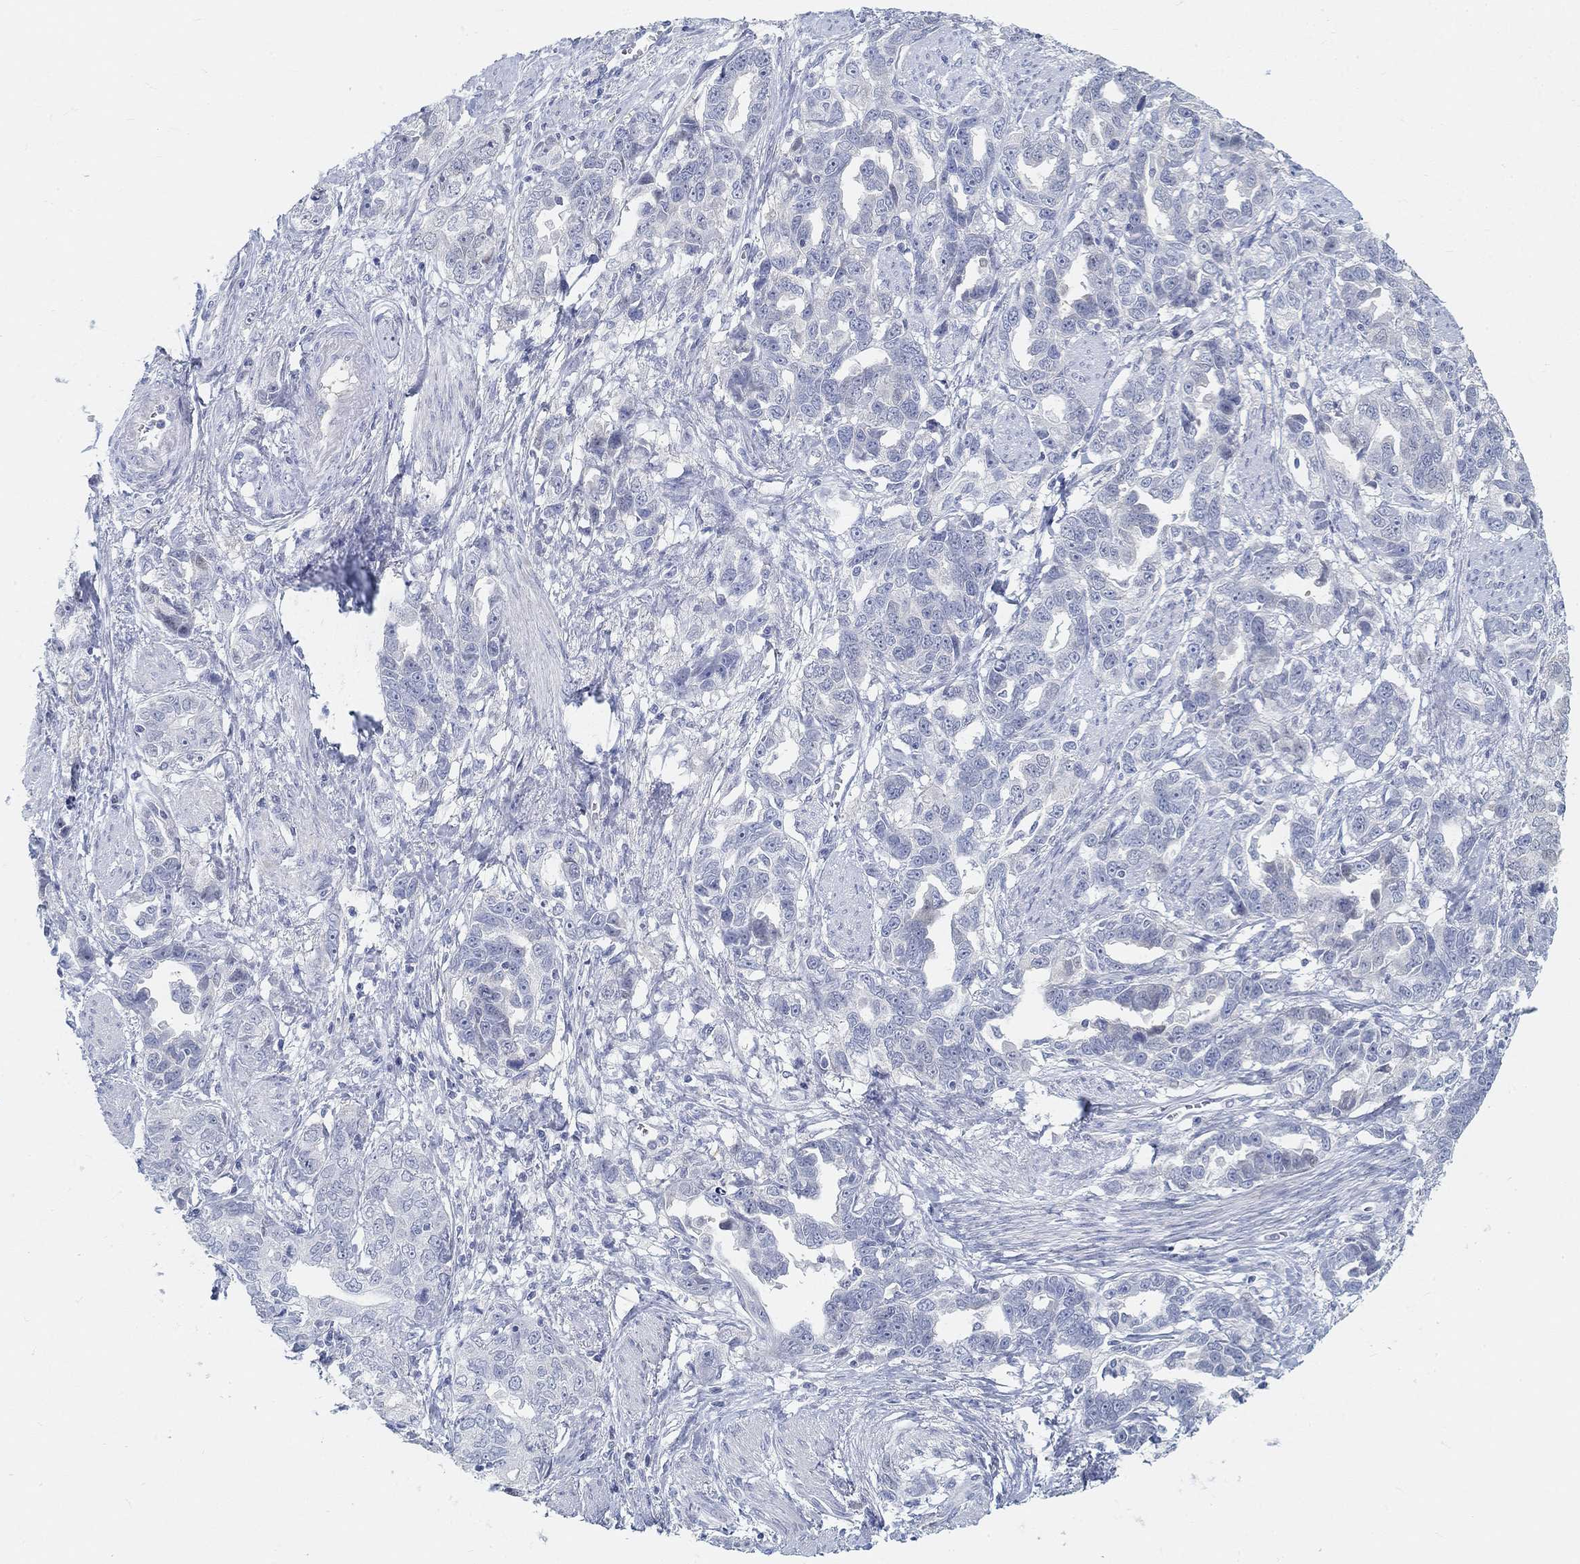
{"staining": {"intensity": "negative", "quantity": "none", "location": "none"}, "tissue": "ovarian cancer", "cell_type": "Tumor cells", "image_type": "cancer", "snomed": [{"axis": "morphology", "description": "Cystadenocarcinoma, serous, NOS"}, {"axis": "topography", "description": "Ovary"}], "caption": "Immunohistochemistry (IHC) of serous cystadenocarcinoma (ovarian) shows no staining in tumor cells. (DAB IHC with hematoxylin counter stain).", "gene": "SNTG2", "patient": {"sex": "female", "age": 51}}